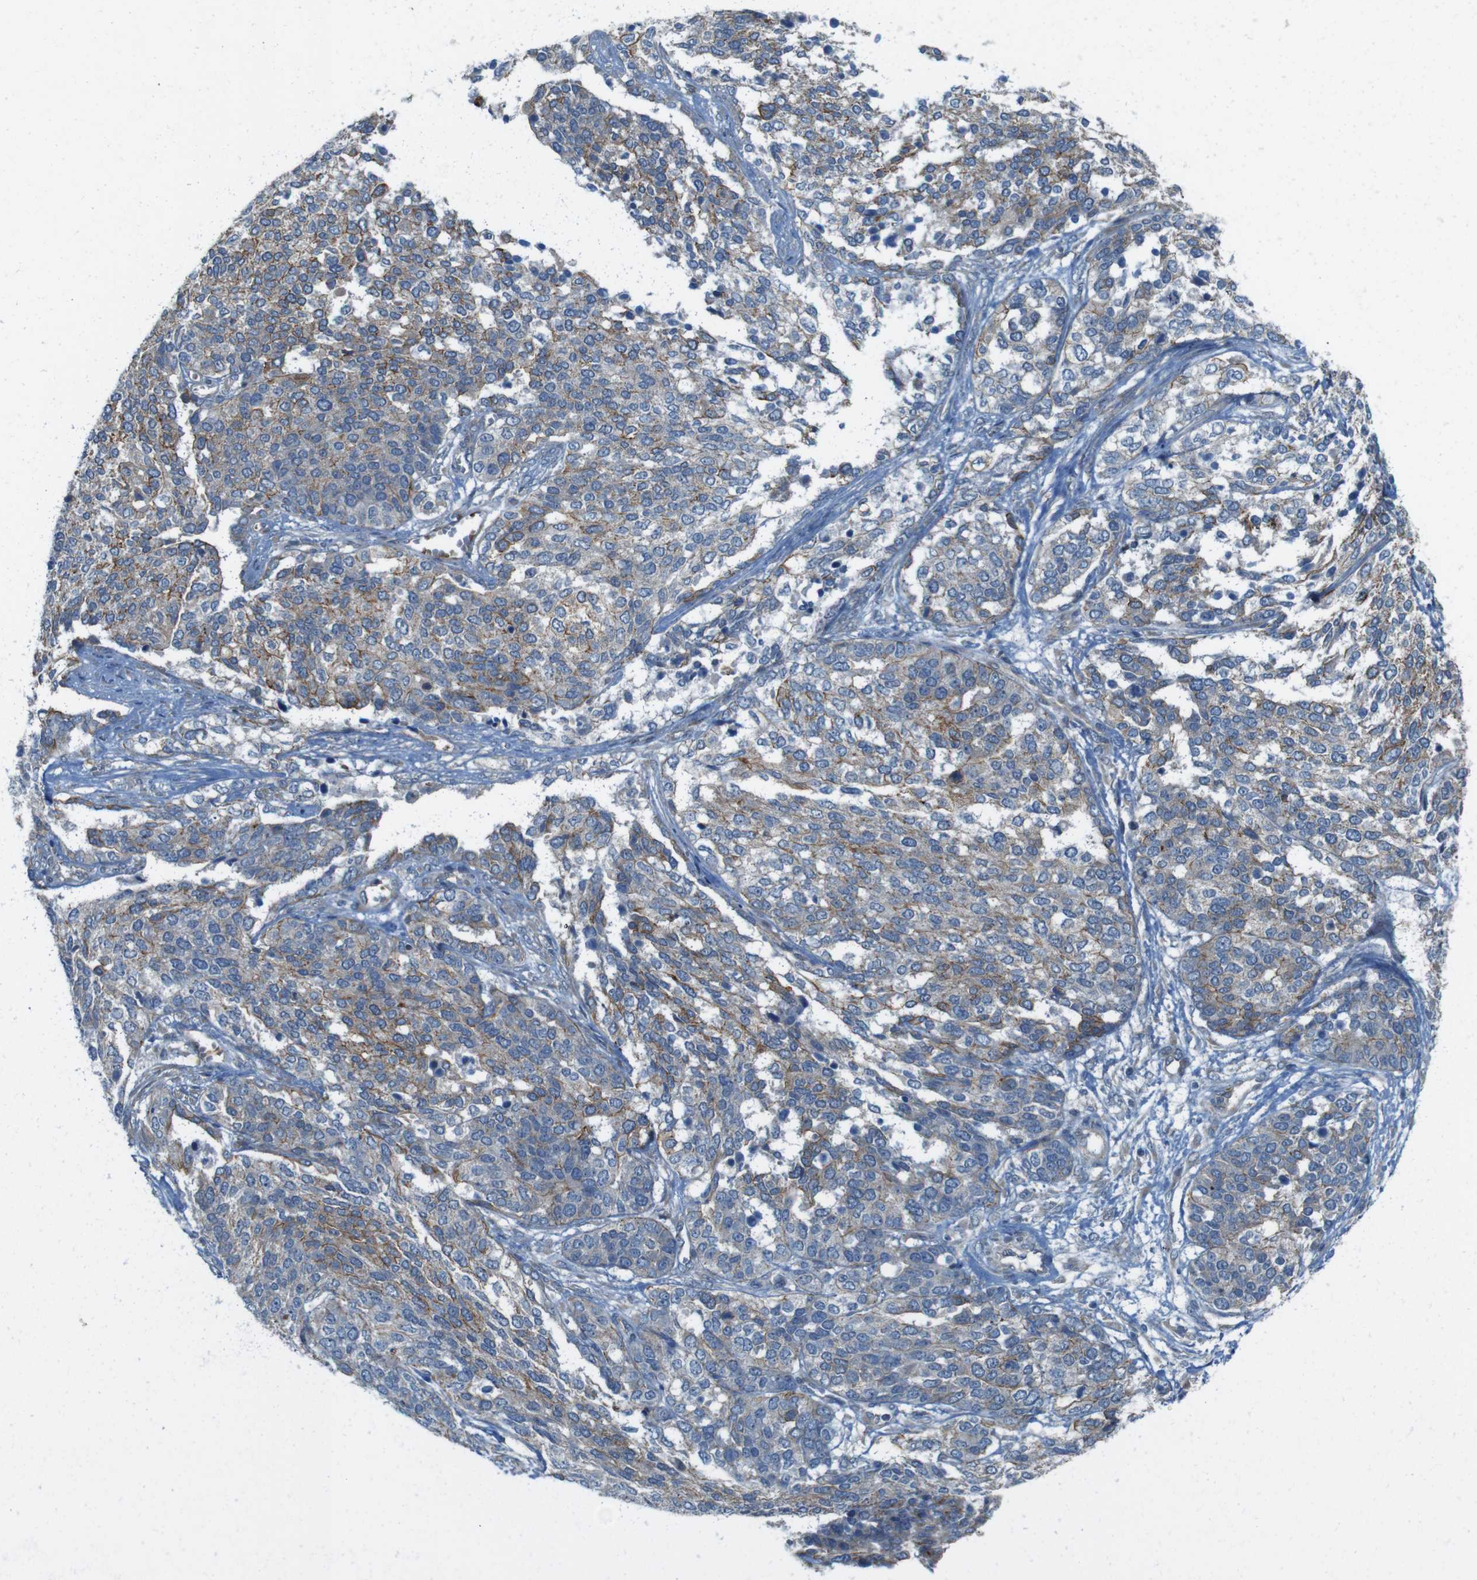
{"staining": {"intensity": "weak", "quantity": ">75%", "location": "cytoplasmic/membranous"}, "tissue": "ovarian cancer", "cell_type": "Tumor cells", "image_type": "cancer", "snomed": [{"axis": "morphology", "description": "Cystadenocarcinoma, serous, NOS"}, {"axis": "topography", "description": "Ovary"}], "caption": "Ovarian cancer was stained to show a protein in brown. There is low levels of weak cytoplasmic/membranous expression in about >75% of tumor cells.", "gene": "SKI", "patient": {"sex": "female", "age": 44}}